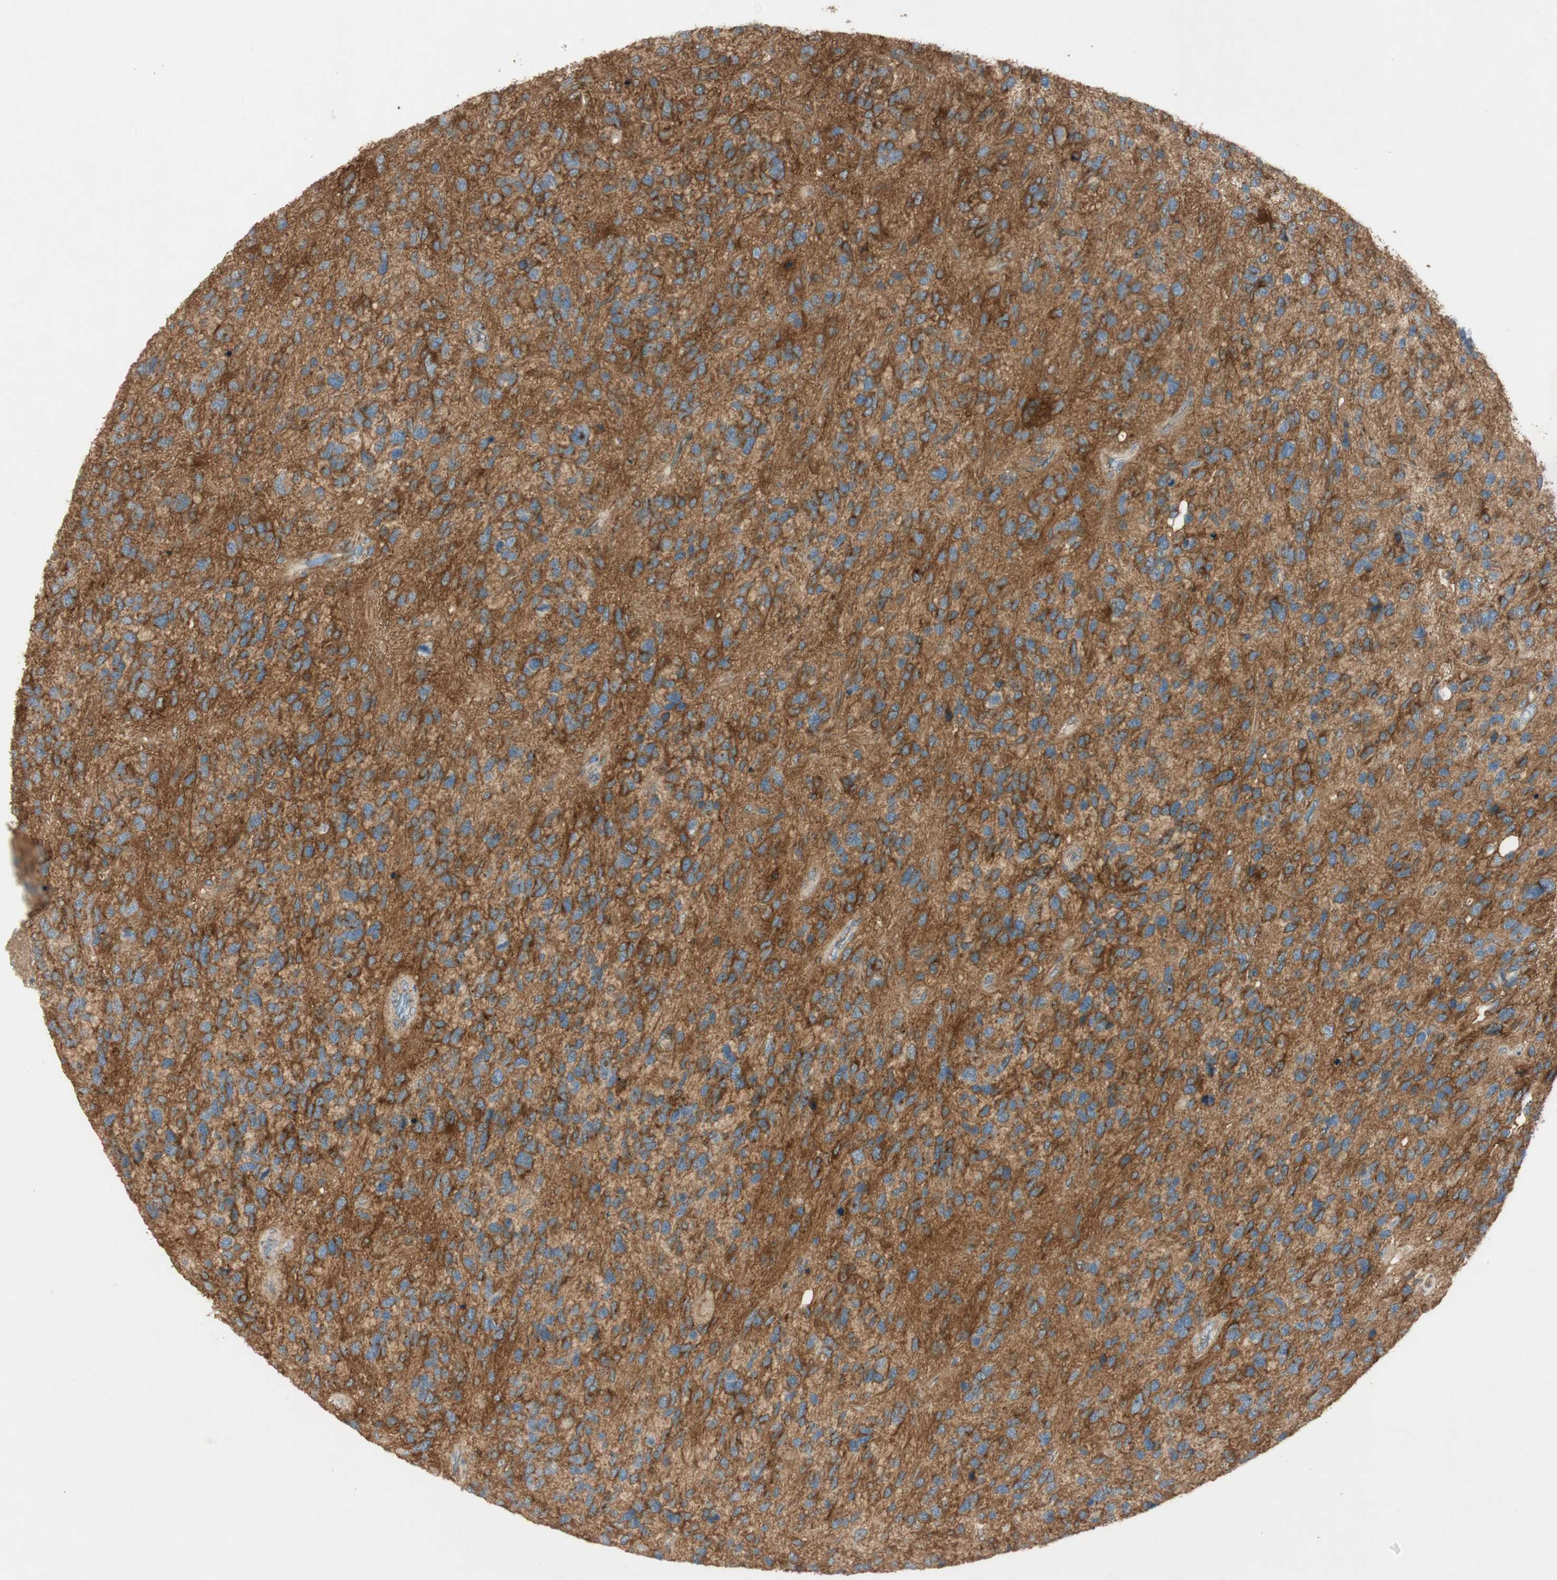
{"staining": {"intensity": "moderate", "quantity": ">75%", "location": "cytoplasmic/membranous"}, "tissue": "glioma", "cell_type": "Tumor cells", "image_type": "cancer", "snomed": [{"axis": "morphology", "description": "Glioma, malignant, High grade"}, {"axis": "topography", "description": "Brain"}], "caption": "An image showing moderate cytoplasmic/membranous expression in about >75% of tumor cells in high-grade glioma (malignant), as visualized by brown immunohistochemical staining.", "gene": "BTN3A3", "patient": {"sex": "female", "age": 58}}